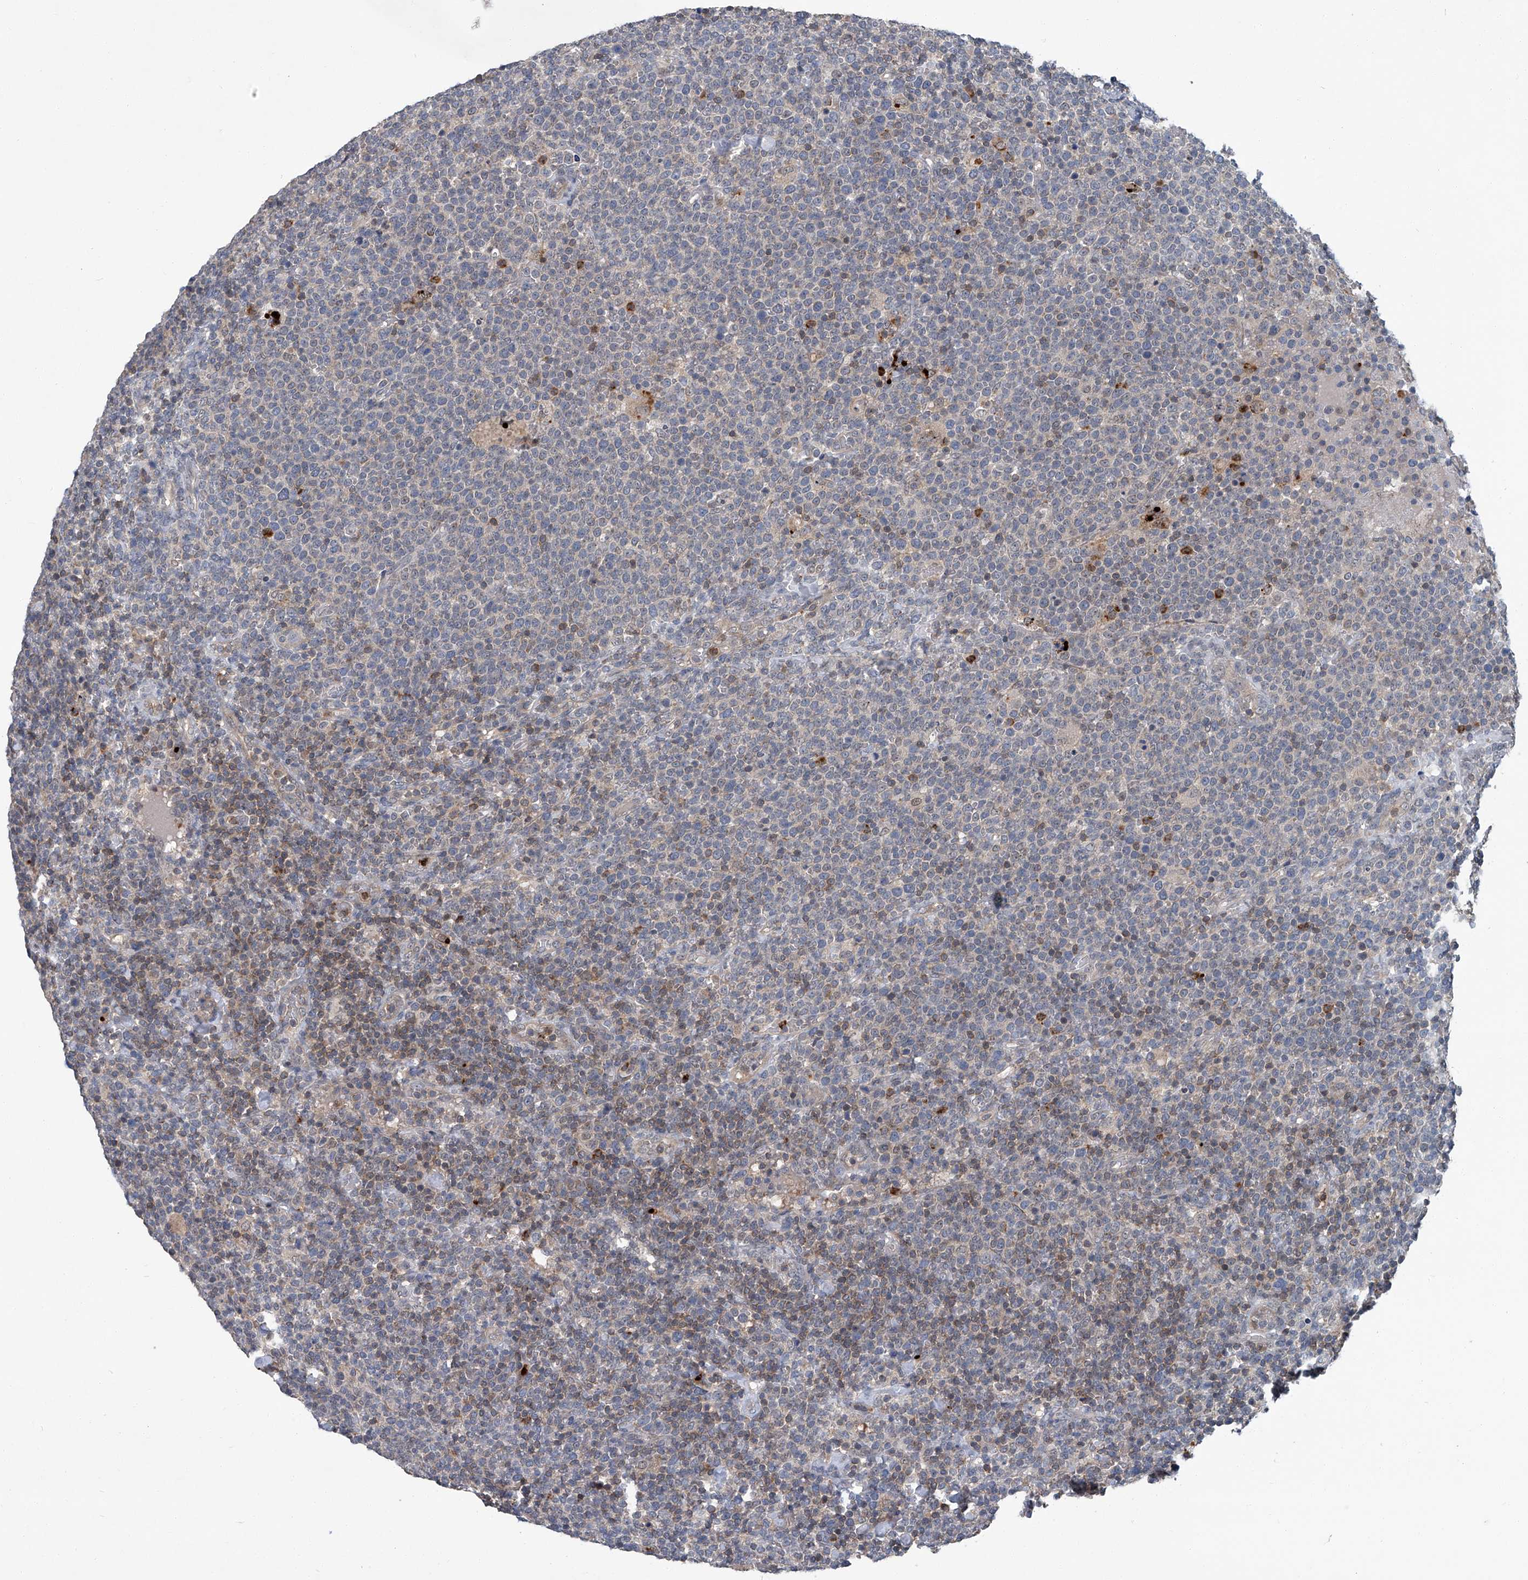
{"staining": {"intensity": "negative", "quantity": "none", "location": "none"}, "tissue": "lymphoma", "cell_type": "Tumor cells", "image_type": "cancer", "snomed": [{"axis": "morphology", "description": "Malignant lymphoma, non-Hodgkin's type, High grade"}, {"axis": "topography", "description": "Lymph node"}], "caption": "This histopathology image is of malignant lymphoma, non-Hodgkin's type (high-grade) stained with immunohistochemistry to label a protein in brown with the nuclei are counter-stained blue. There is no positivity in tumor cells. Nuclei are stained in blue.", "gene": "AKNAD1", "patient": {"sex": "male", "age": 61}}